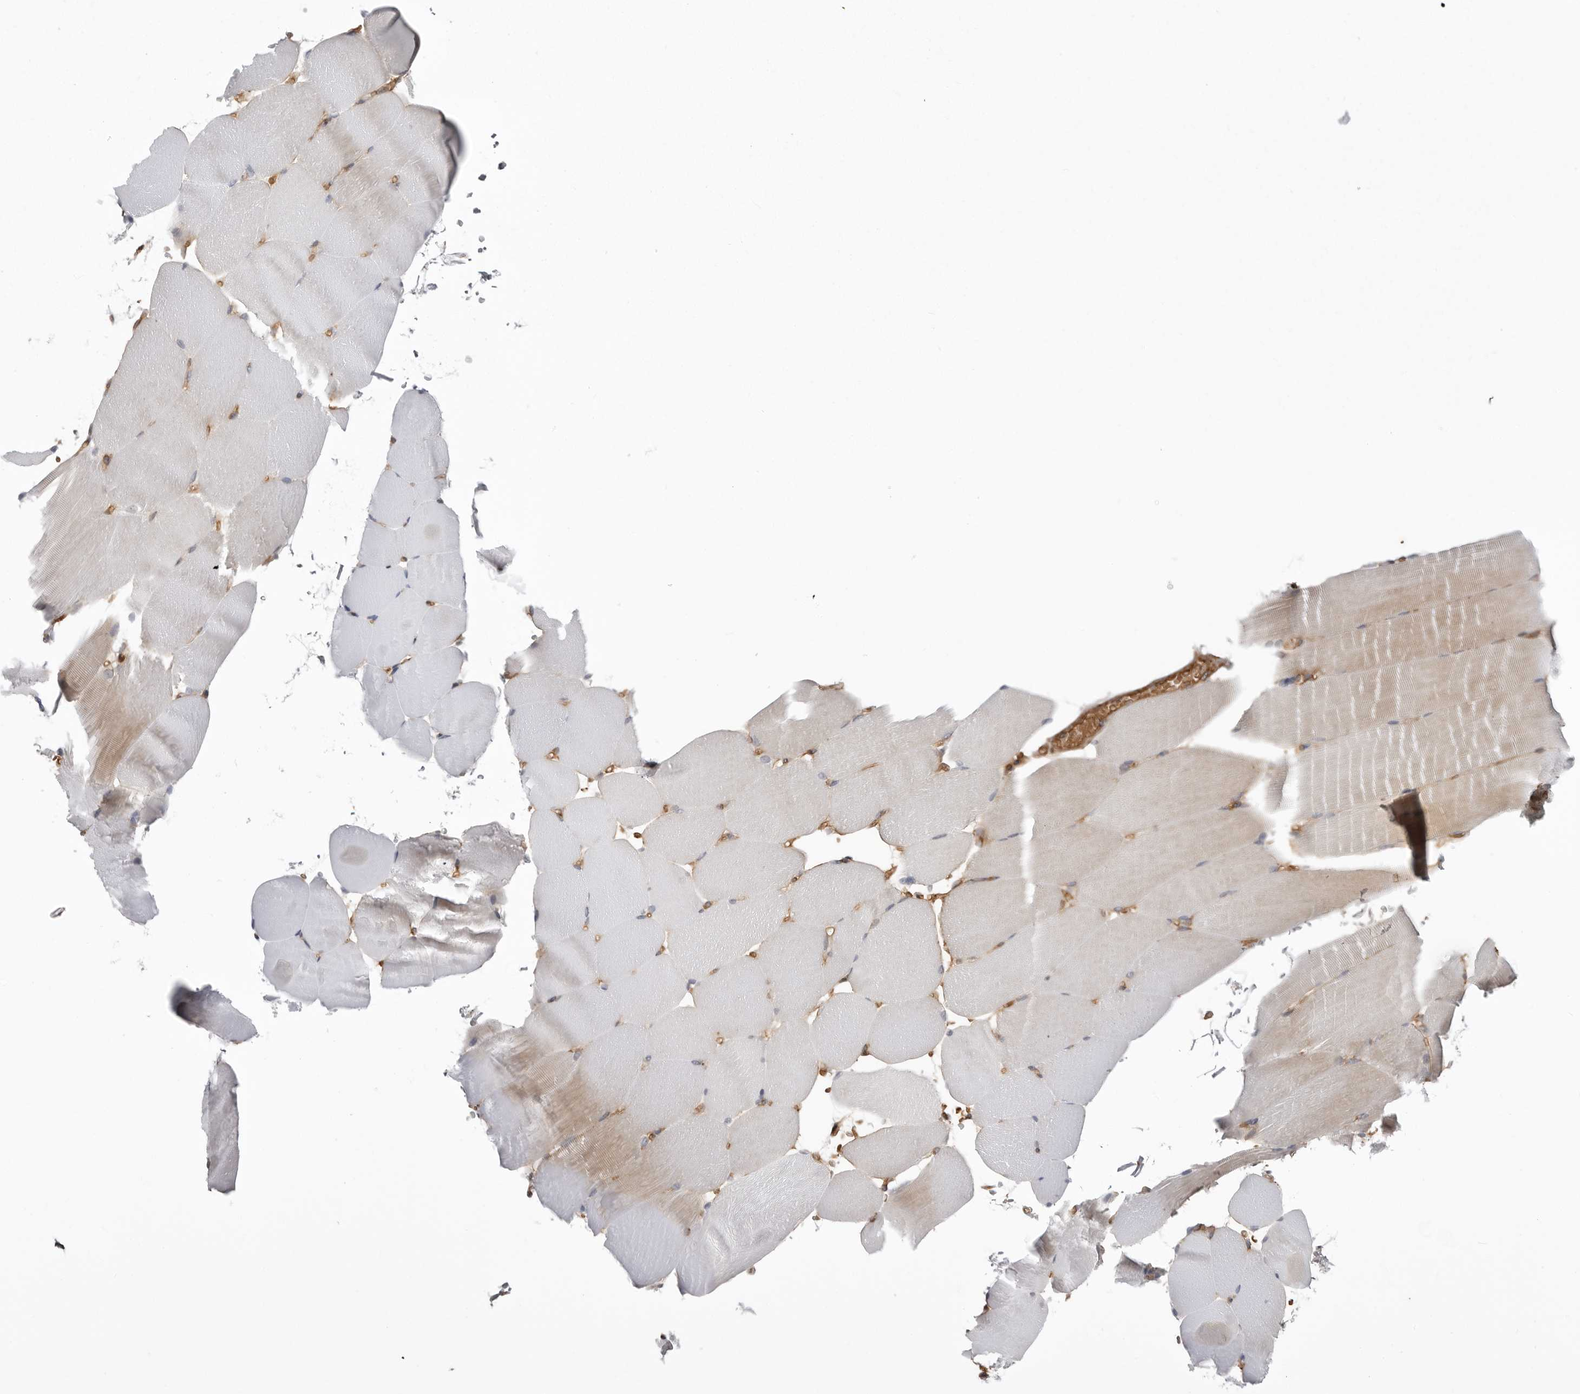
{"staining": {"intensity": "weak", "quantity": "<25%", "location": "cytoplasmic/membranous"}, "tissue": "skeletal muscle", "cell_type": "Myocytes", "image_type": "normal", "snomed": [{"axis": "morphology", "description": "Normal tissue, NOS"}, {"axis": "topography", "description": "Skeletal muscle"}, {"axis": "topography", "description": "Parathyroid gland"}], "caption": "DAB (3,3'-diaminobenzidine) immunohistochemical staining of benign human skeletal muscle demonstrates no significant positivity in myocytes. (DAB immunohistochemistry (IHC), high magnification).", "gene": "ARL5A", "patient": {"sex": "female", "age": 37}}